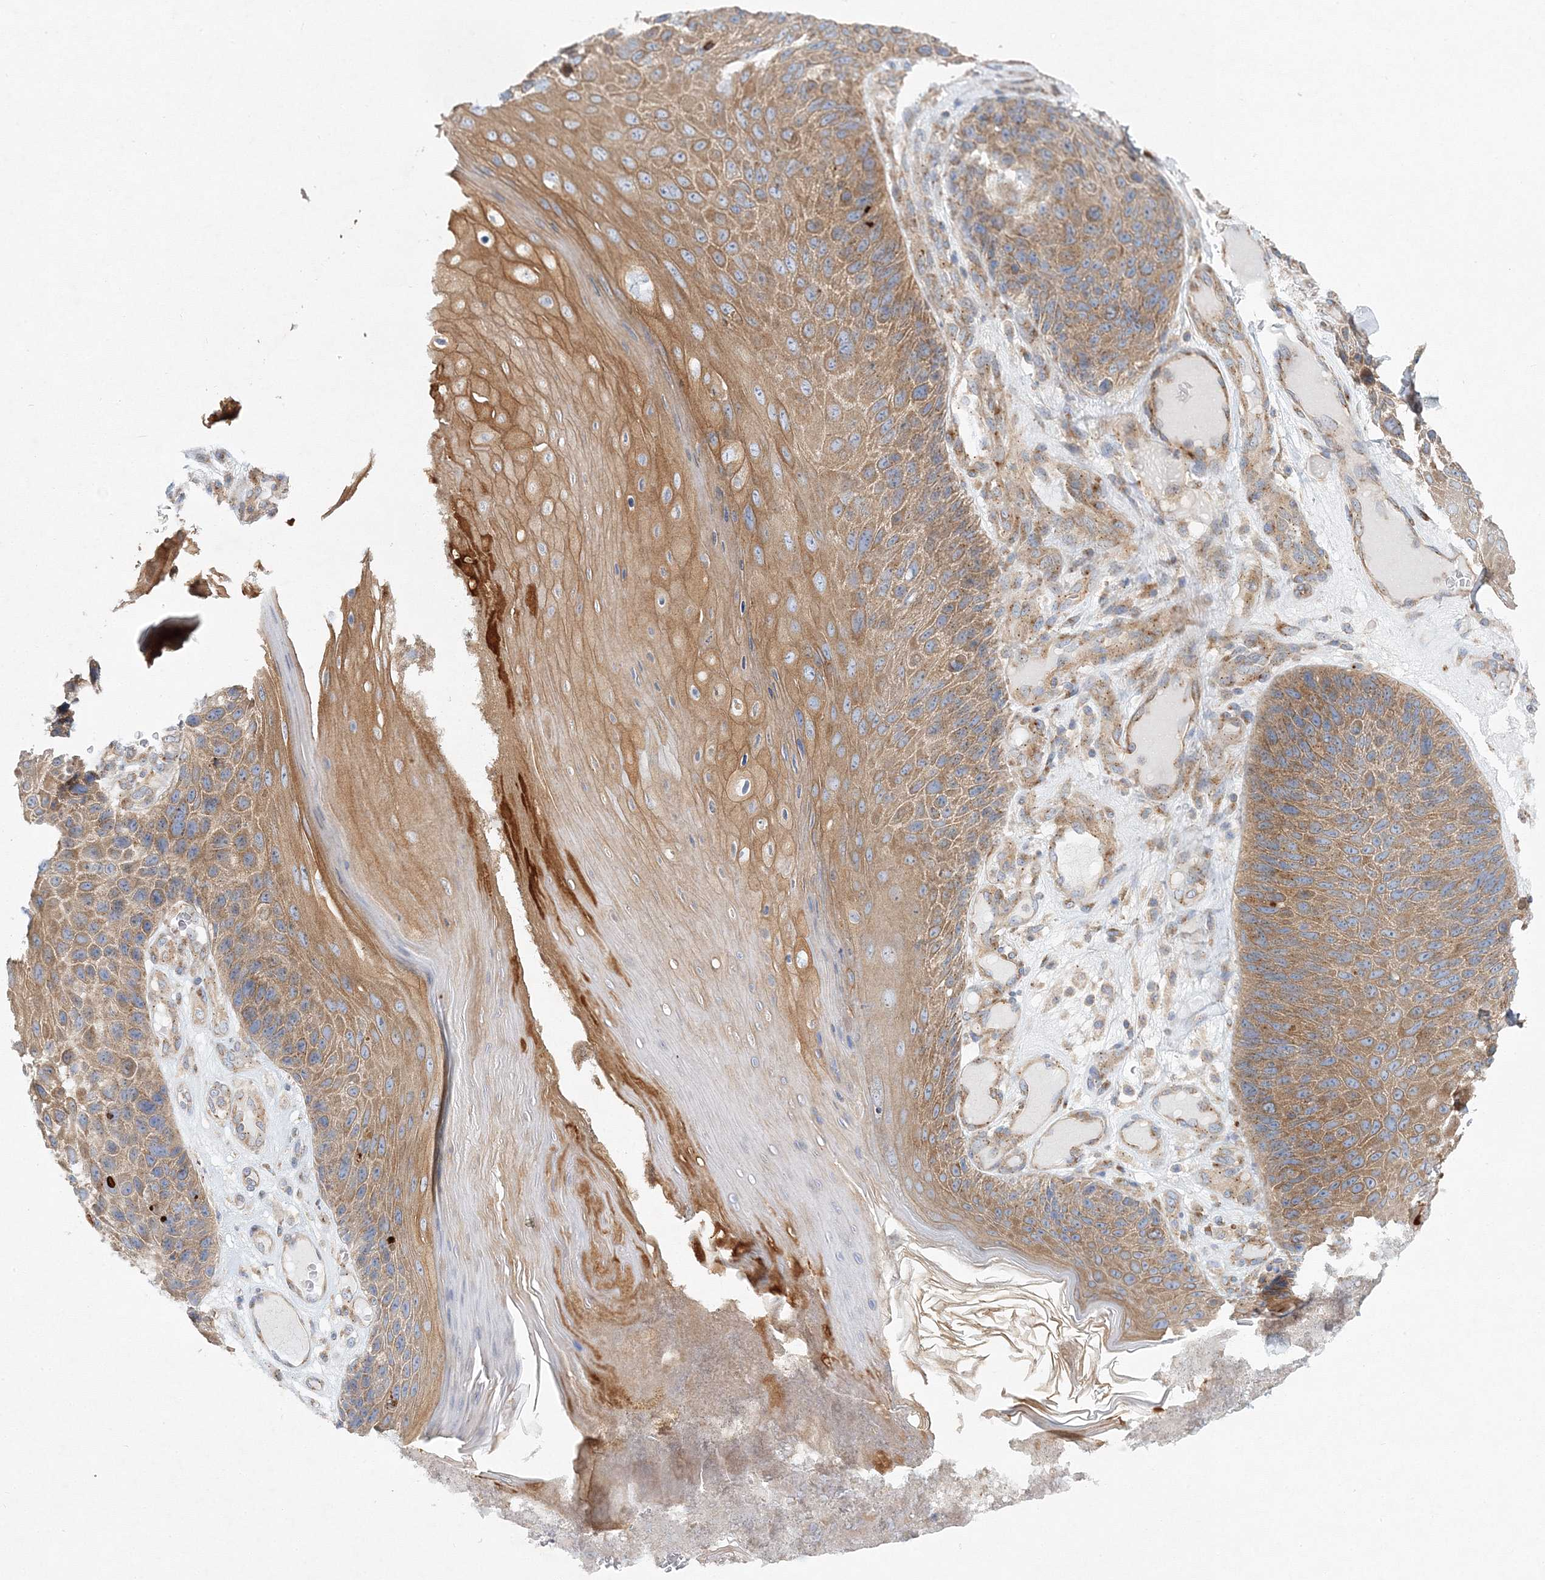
{"staining": {"intensity": "moderate", "quantity": ">75%", "location": "cytoplasmic/membranous"}, "tissue": "skin cancer", "cell_type": "Tumor cells", "image_type": "cancer", "snomed": [{"axis": "morphology", "description": "Squamous cell carcinoma, NOS"}, {"axis": "topography", "description": "Skin"}], "caption": "IHC micrograph of skin squamous cell carcinoma stained for a protein (brown), which displays medium levels of moderate cytoplasmic/membranous expression in approximately >75% of tumor cells.", "gene": "SEC23IP", "patient": {"sex": "female", "age": 88}}